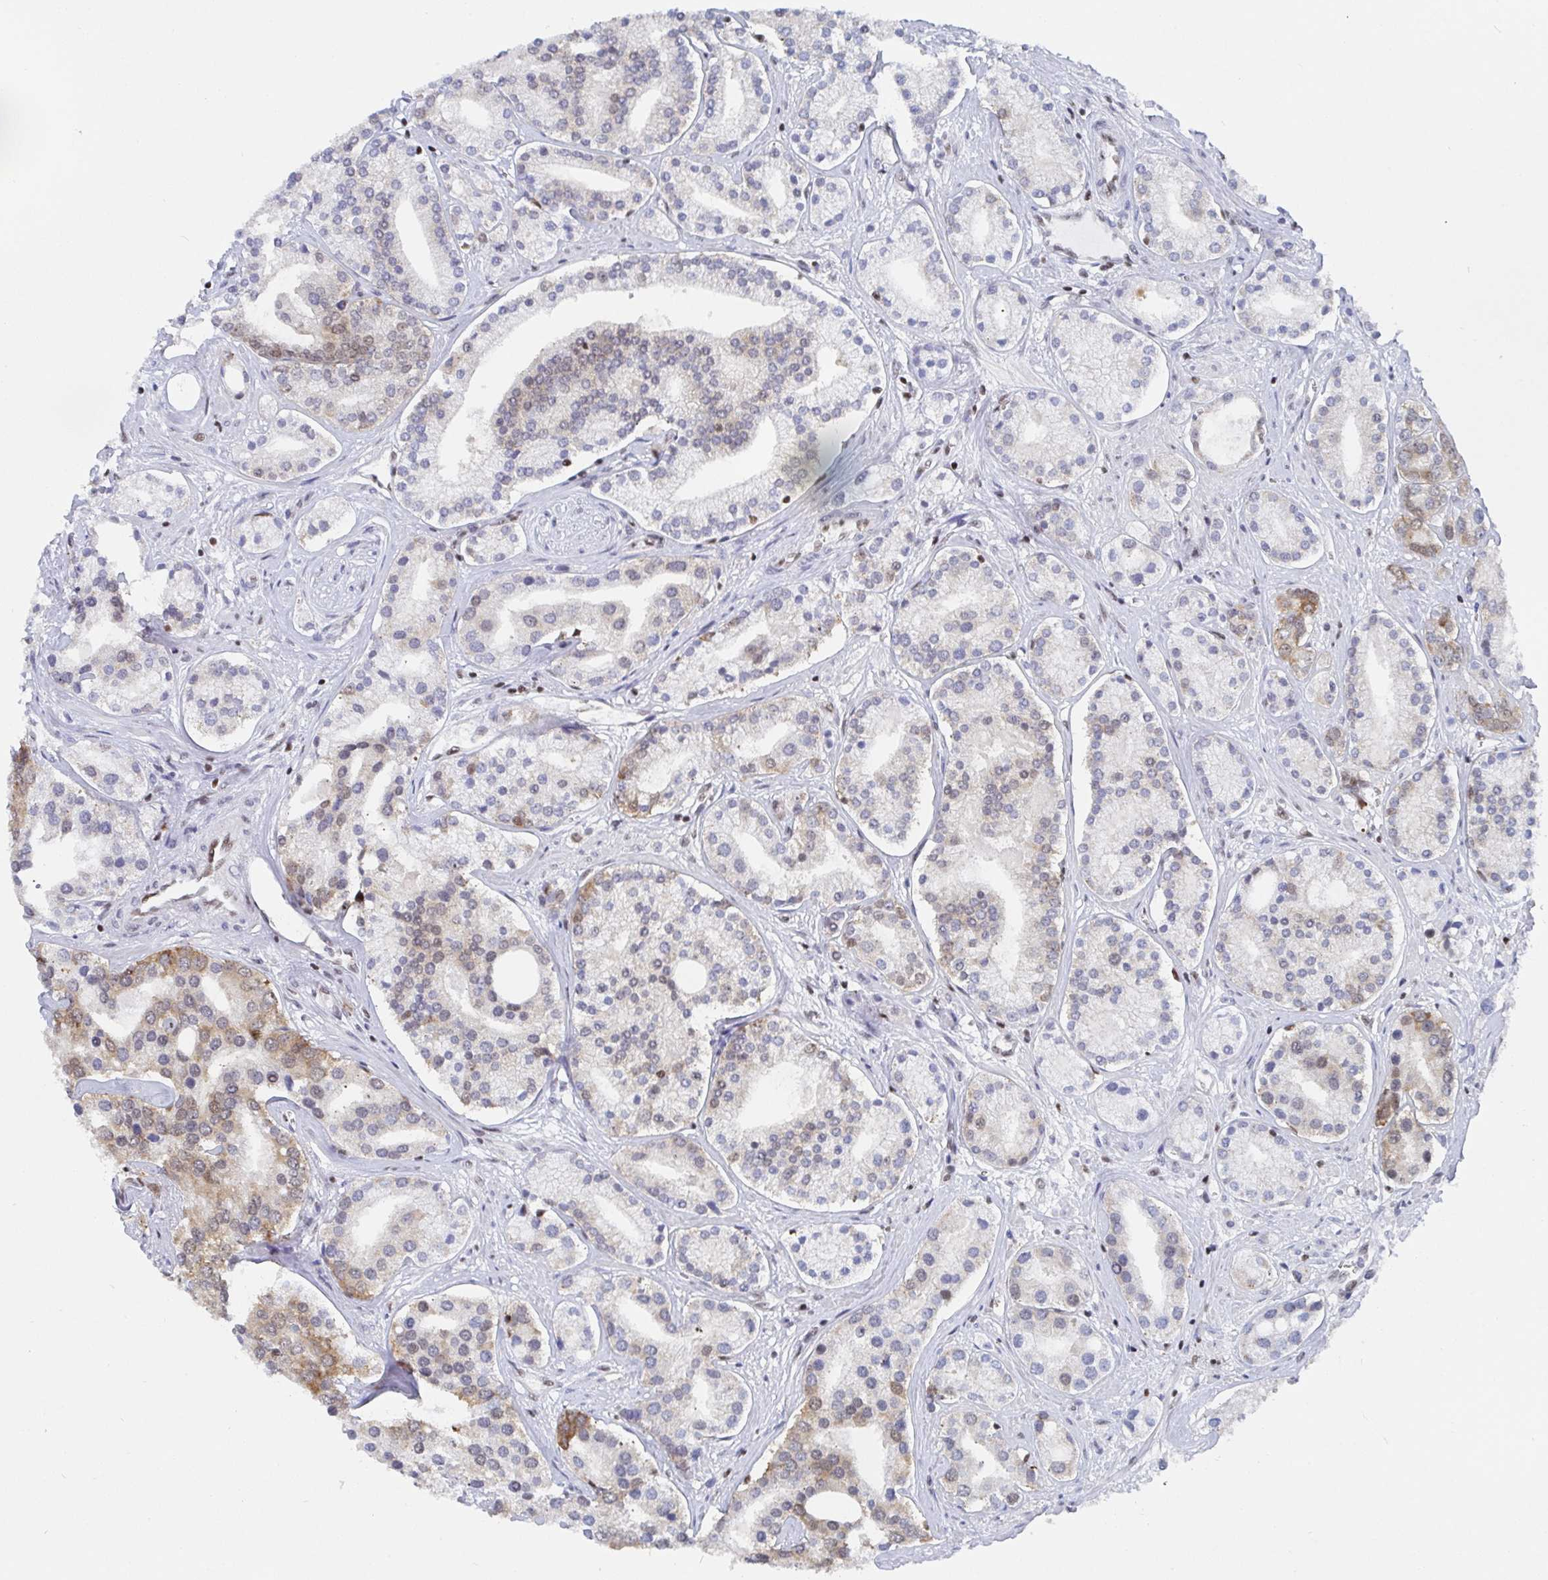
{"staining": {"intensity": "moderate", "quantity": "25%-75%", "location": "cytoplasmic/membranous,nuclear"}, "tissue": "prostate cancer", "cell_type": "Tumor cells", "image_type": "cancer", "snomed": [{"axis": "morphology", "description": "Adenocarcinoma, High grade"}, {"axis": "topography", "description": "Prostate"}], "caption": "A brown stain labels moderate cytoplasmic/membranous and nuclear expression of a protein in adenocarcinoma (high-grade) (prostate) tumor cells.", "gene": "EWSR1", "patient": {"sex": "male", "age": 58}}